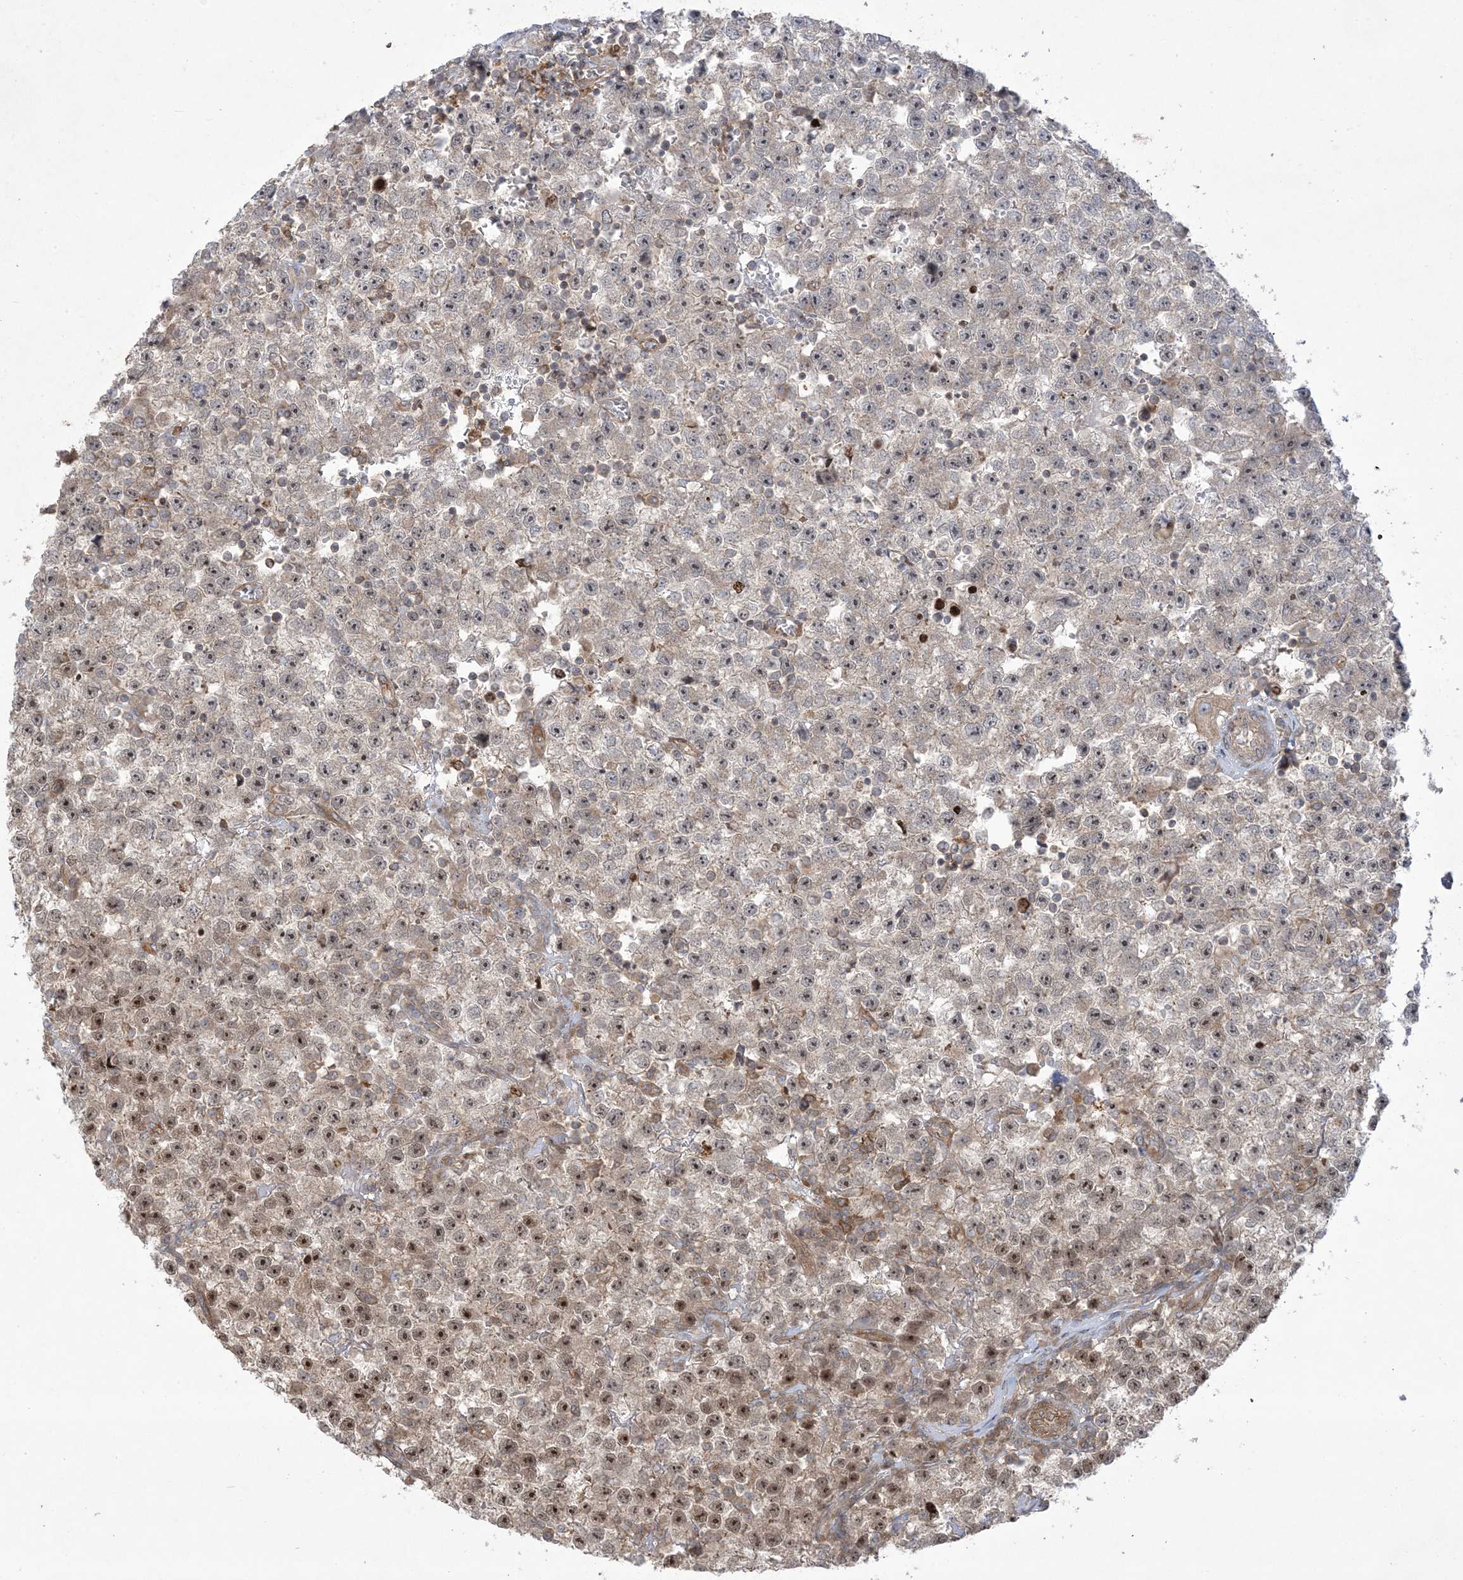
{"staining": {"intensity": "moderate", "quantity": ">75%", "location": "cytoplasmic/membranous,nuclear"}, "tissue": "testis cancer", "cell_type": "Tumor cells", "image_type": "cancer", "snomed": [{"axis": "morphology", "description": "Seminoma, NOS"}, {"axis": "topography", "description": "Testis"}], "caption": "Approximately >75% of tumor cells in human testis cancer (seminoma) exhibit moderate cytoplasmic/membranous and nuclear protein staining as visualized by brown immunohistochemical staining.", "gene": "SOGA3", "patient": {"sex": "male", "age": 22}}